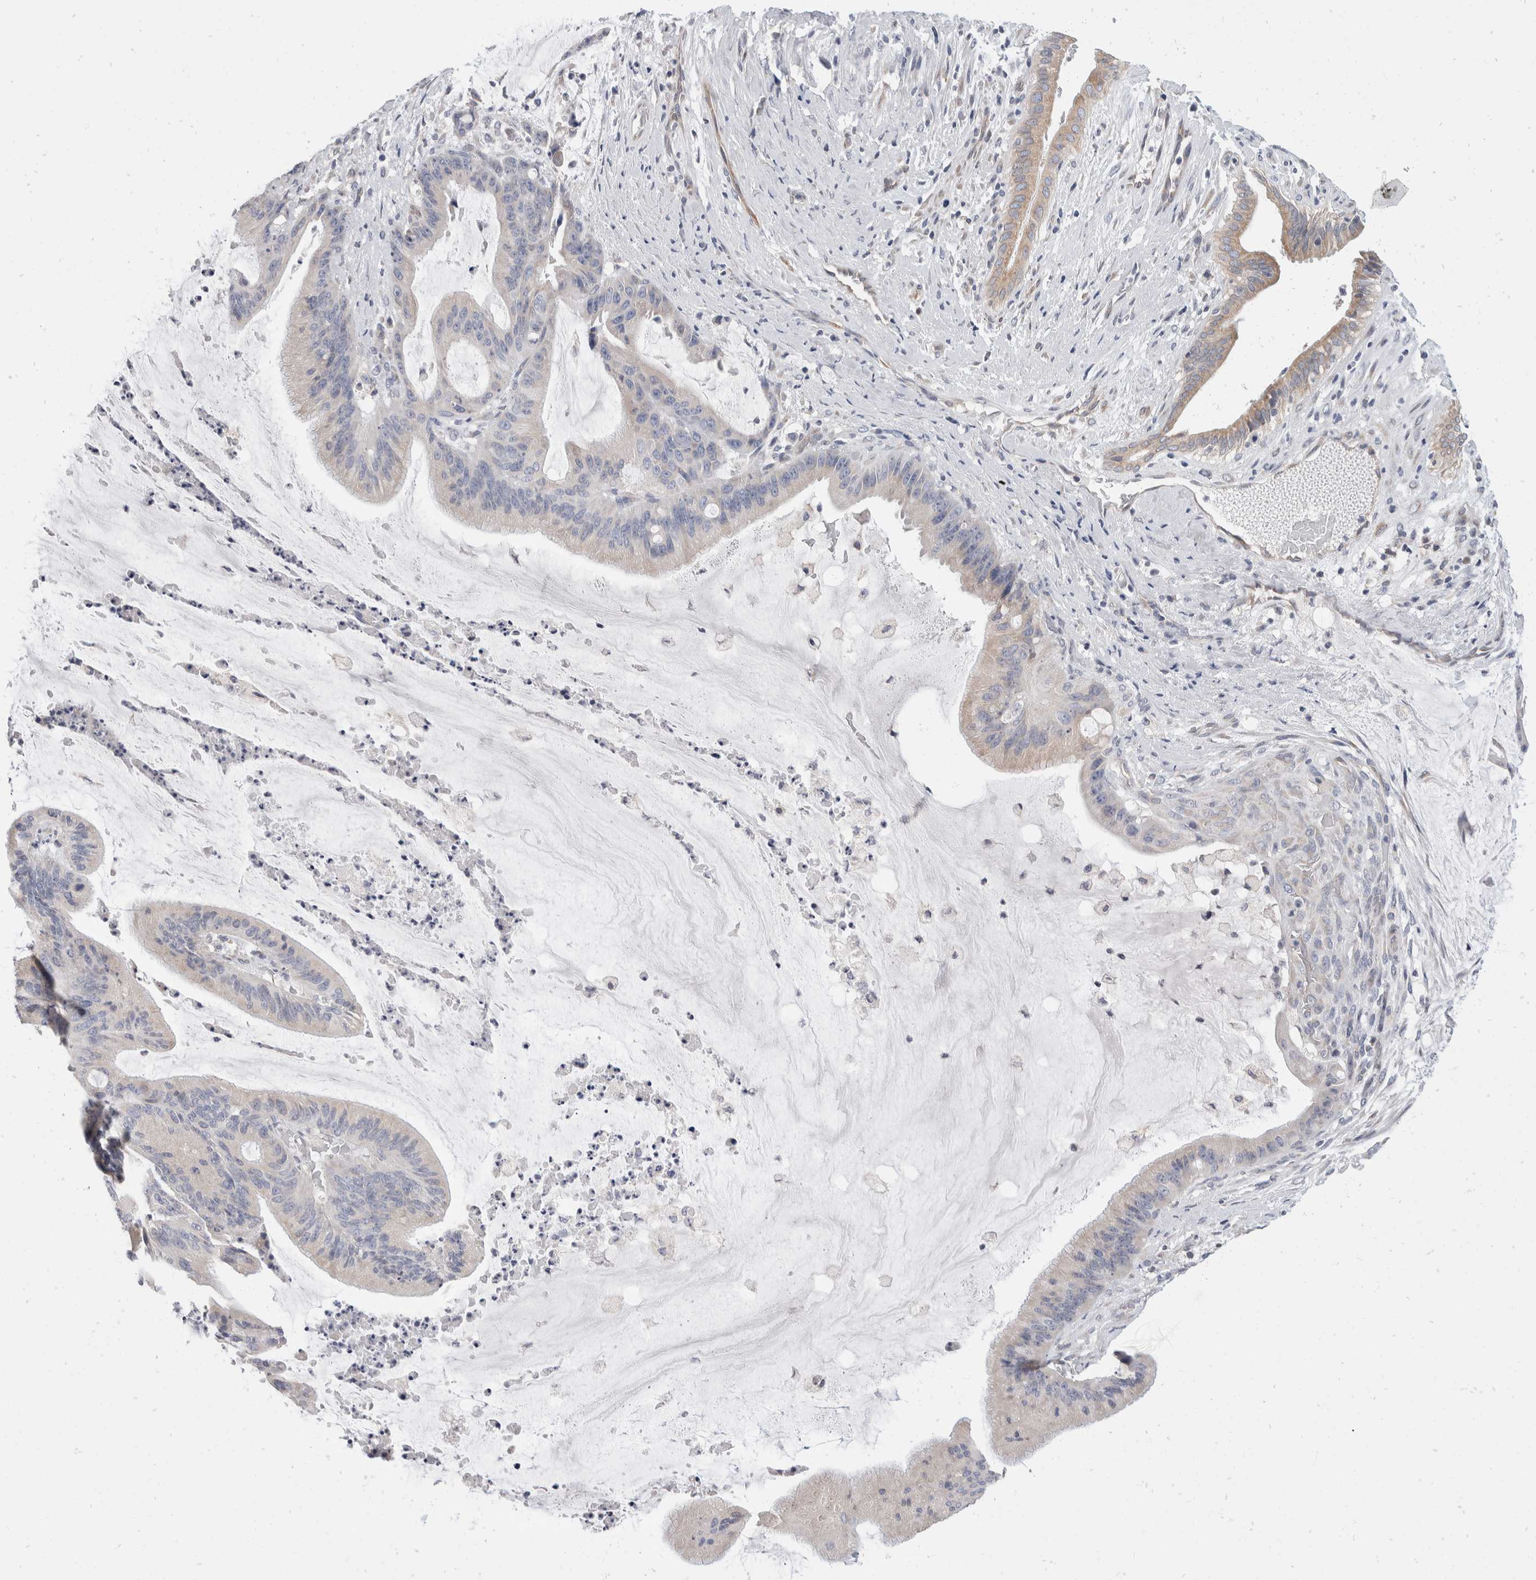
{"staining": {"intensity": "negative", "quantity": "none", "location": "none"}, "tissue": "liver cancer", "cell_type": "Tumor cells", "image_type": "cancer", "snomed": [{"axis": "morphology", "description": "Normal tissue, NOS"}, {"axis": "morphology", "description": "Cholangiocarcinoma"}, {"axis": "topography", "description": "Liver"}, {"axis": "topography", "description": "Peripheral nerve tissue"}], "caption": "Immunohistochemical staining of human liver cholangiocarcinoma displays no significant expression in tumor cells.", "gene": "TMEM245", "patient": {"sex": "female", "age": 73}}